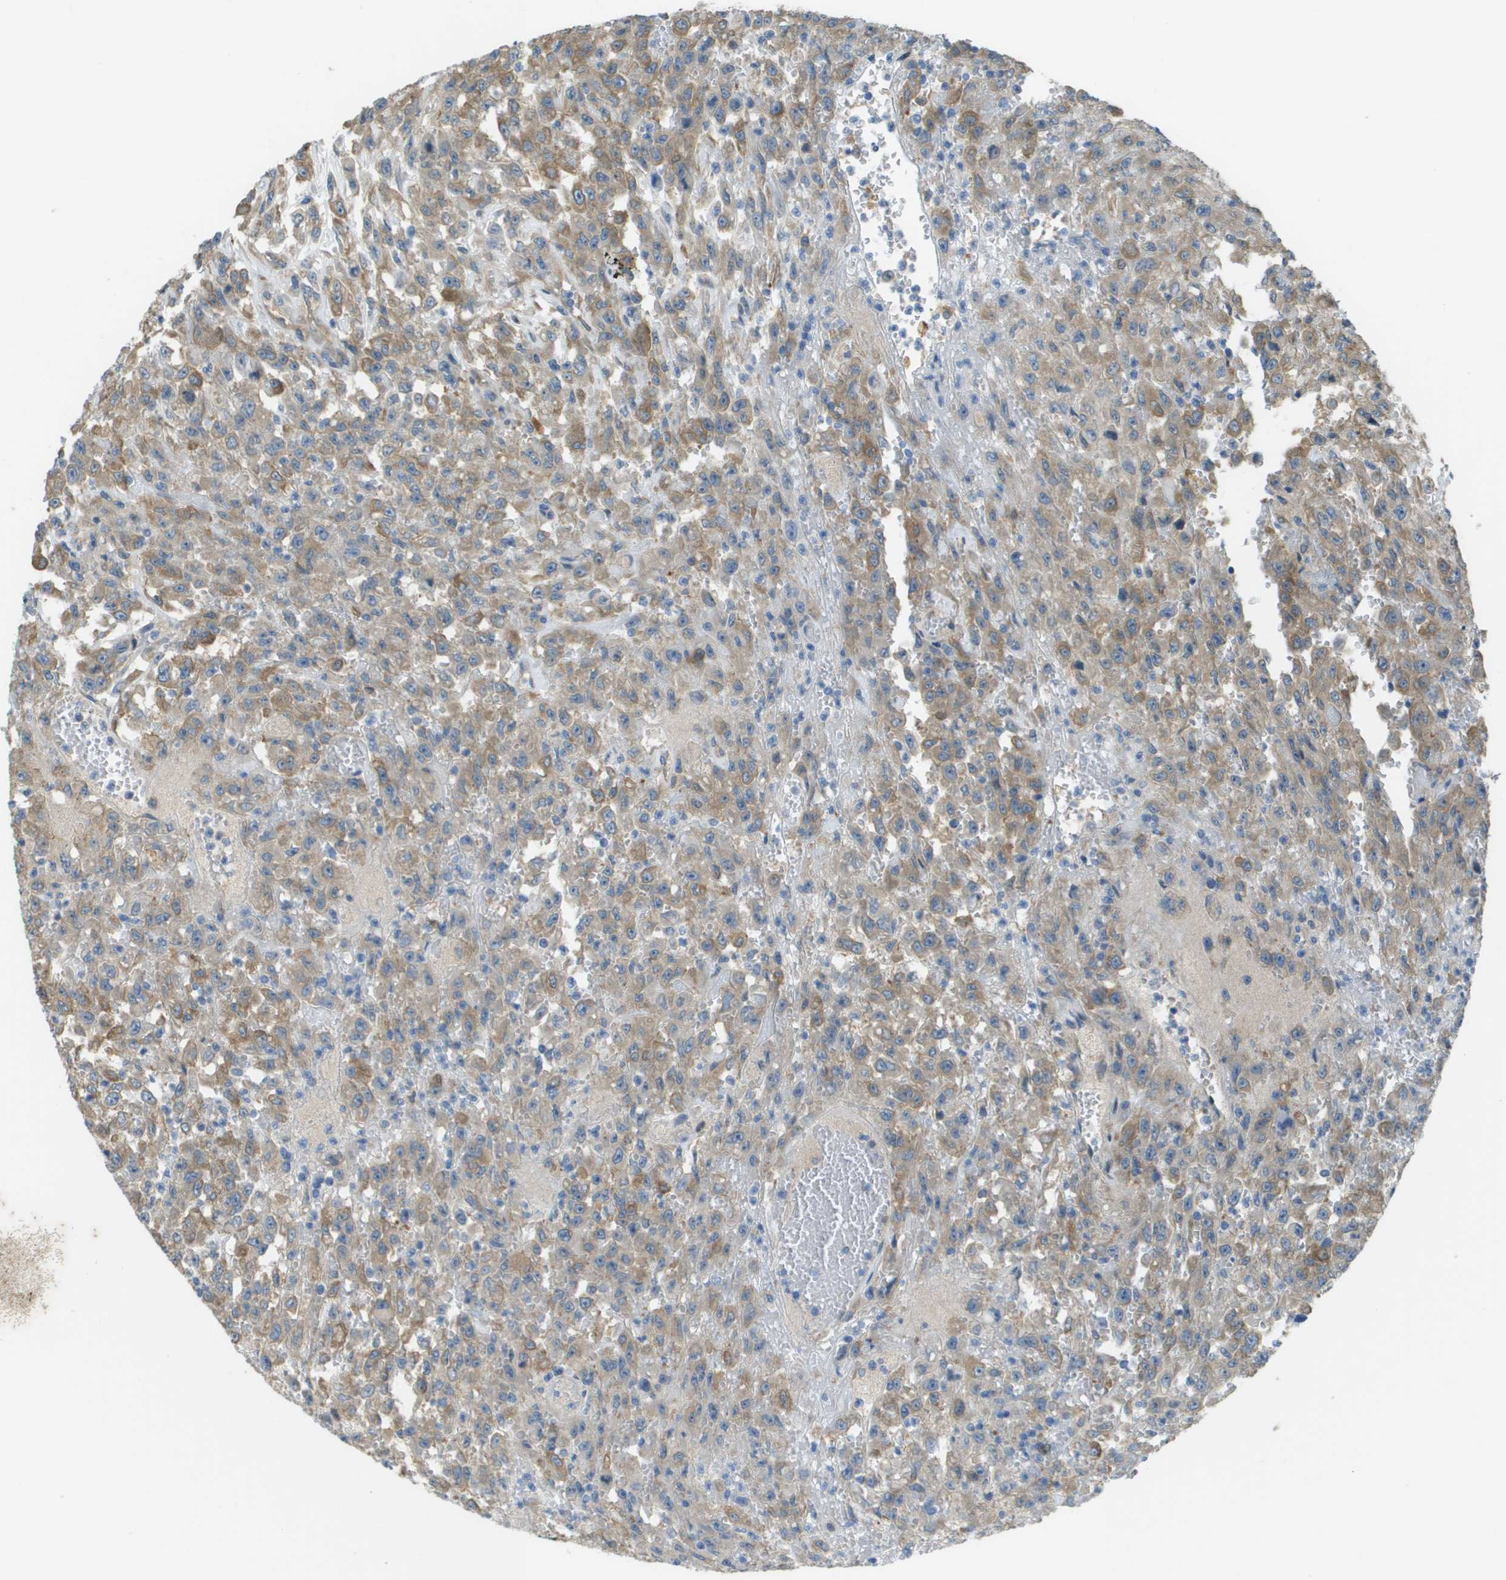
{"staining": {"intensity": "moderate", "quantity": ">75%", "location": "cytoplasmic/membranous"}, "tissue": "urothelial cancer", "cell_type": "Tumor cells", "image_type": "cancer", "snomed": [{"axis": "morphology", "description": "Urothelial carcinoma, High grade"}, {"axis": "topography", "description": "Urinary bladder"}], "caption": "About >75% of tumor cells in human urothelial cancer display moderate cytoplasmic/membranous protein expression as visualized by brown immunohistochemical staining.", "gene": "CORO1B", "patient": {"sex": "male", "age": 46}}